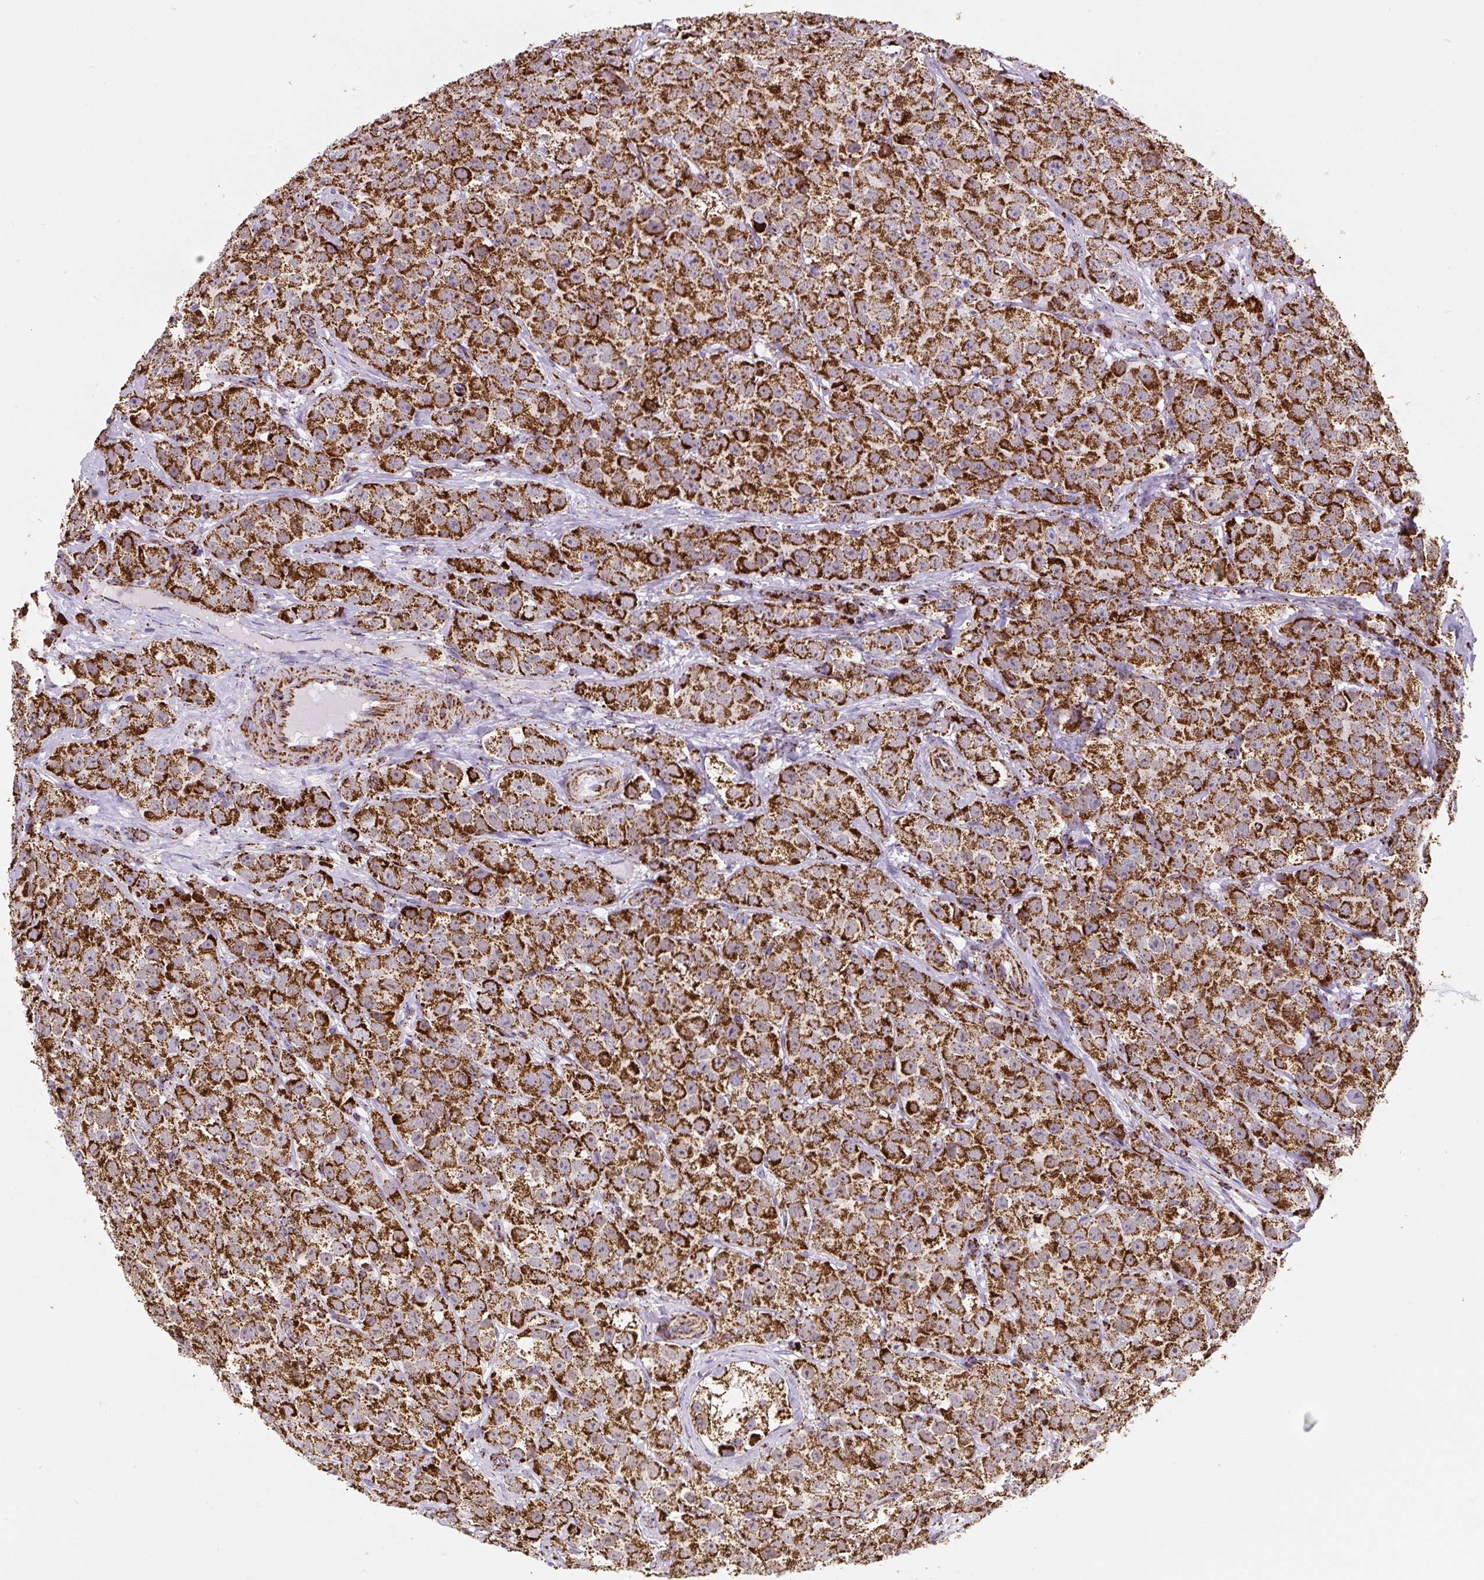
{"staining": {"intensity": "strong", "quantity": ">75%", "location": "cytoplasmic/membranous"}, "tissue": "testis cancer", "cell_type": "Tumor cells", "image_type": "cancer", "snomed": [{"axis": "morphology", "description": "Seminoma, NOS"}, {"axis": "topography", "description": "Testis"}], "caption": "Protein expression analysis of human testis cancer reveals strong cytoplasmic/membranous positivity in about >75% of tumor cells.", "gene": "ATP5F1A", "patient": {"sex": "male", "age": 28}}